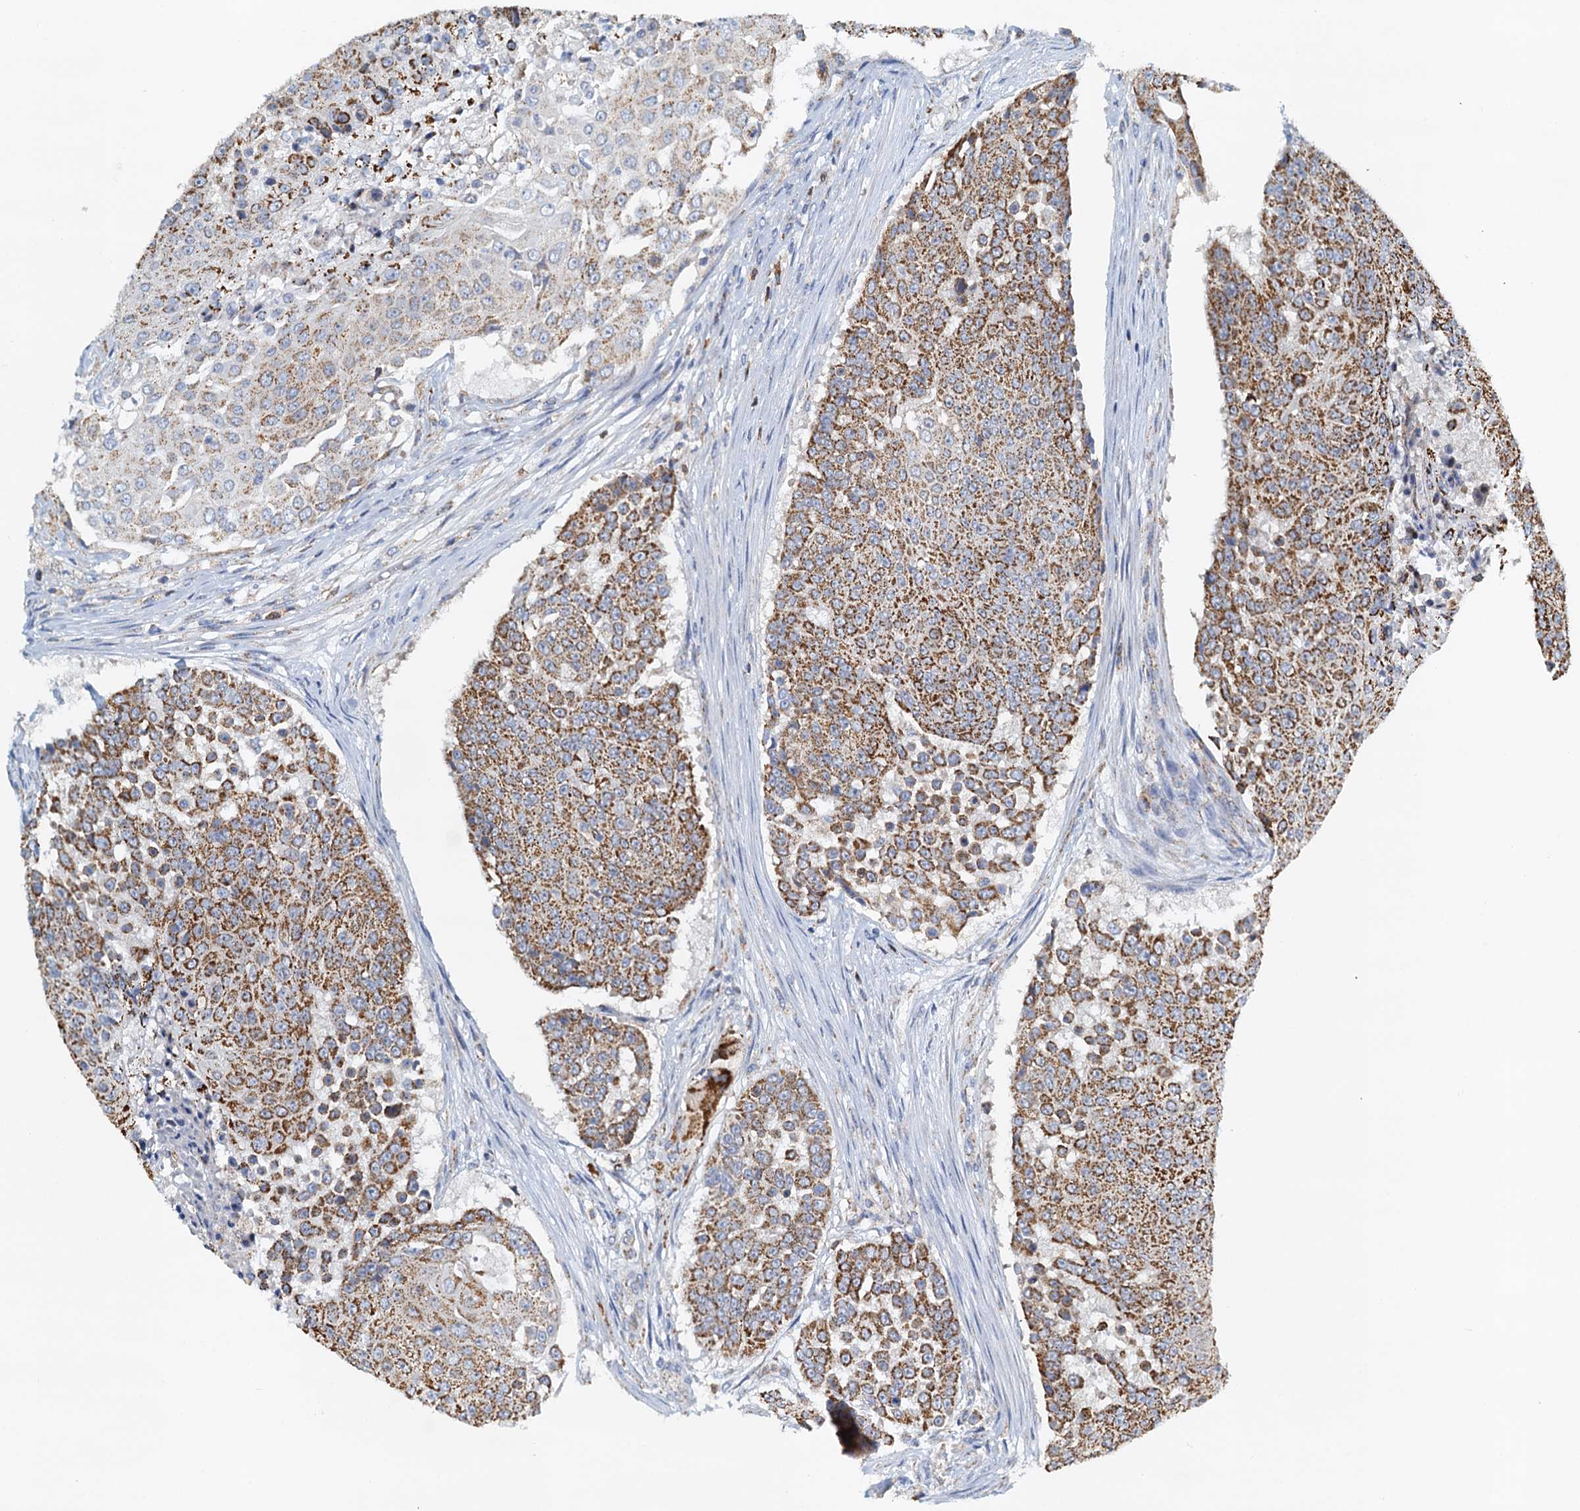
{"staining": {"intensity": "moderate", "quantity": ">75%", "location": "cytoplasmic/membranous"}, "tissue": "urothelial cancer", "cell_type": "Tumor cells", "image_type": "cancer", "snomed": [{"axis": "morphology", "description": "Urothelial carcinoma, High grade"}, {"axis": "topography", "description": "Urinary bladder"}], "caption": "The immunohistochemical stain shows moderate cytoplasmic/membranous positivity in tumor cells of urothelial cancer tissue.", "gene": "POC1A", "patient": {"sex": "female", "age": 63}}